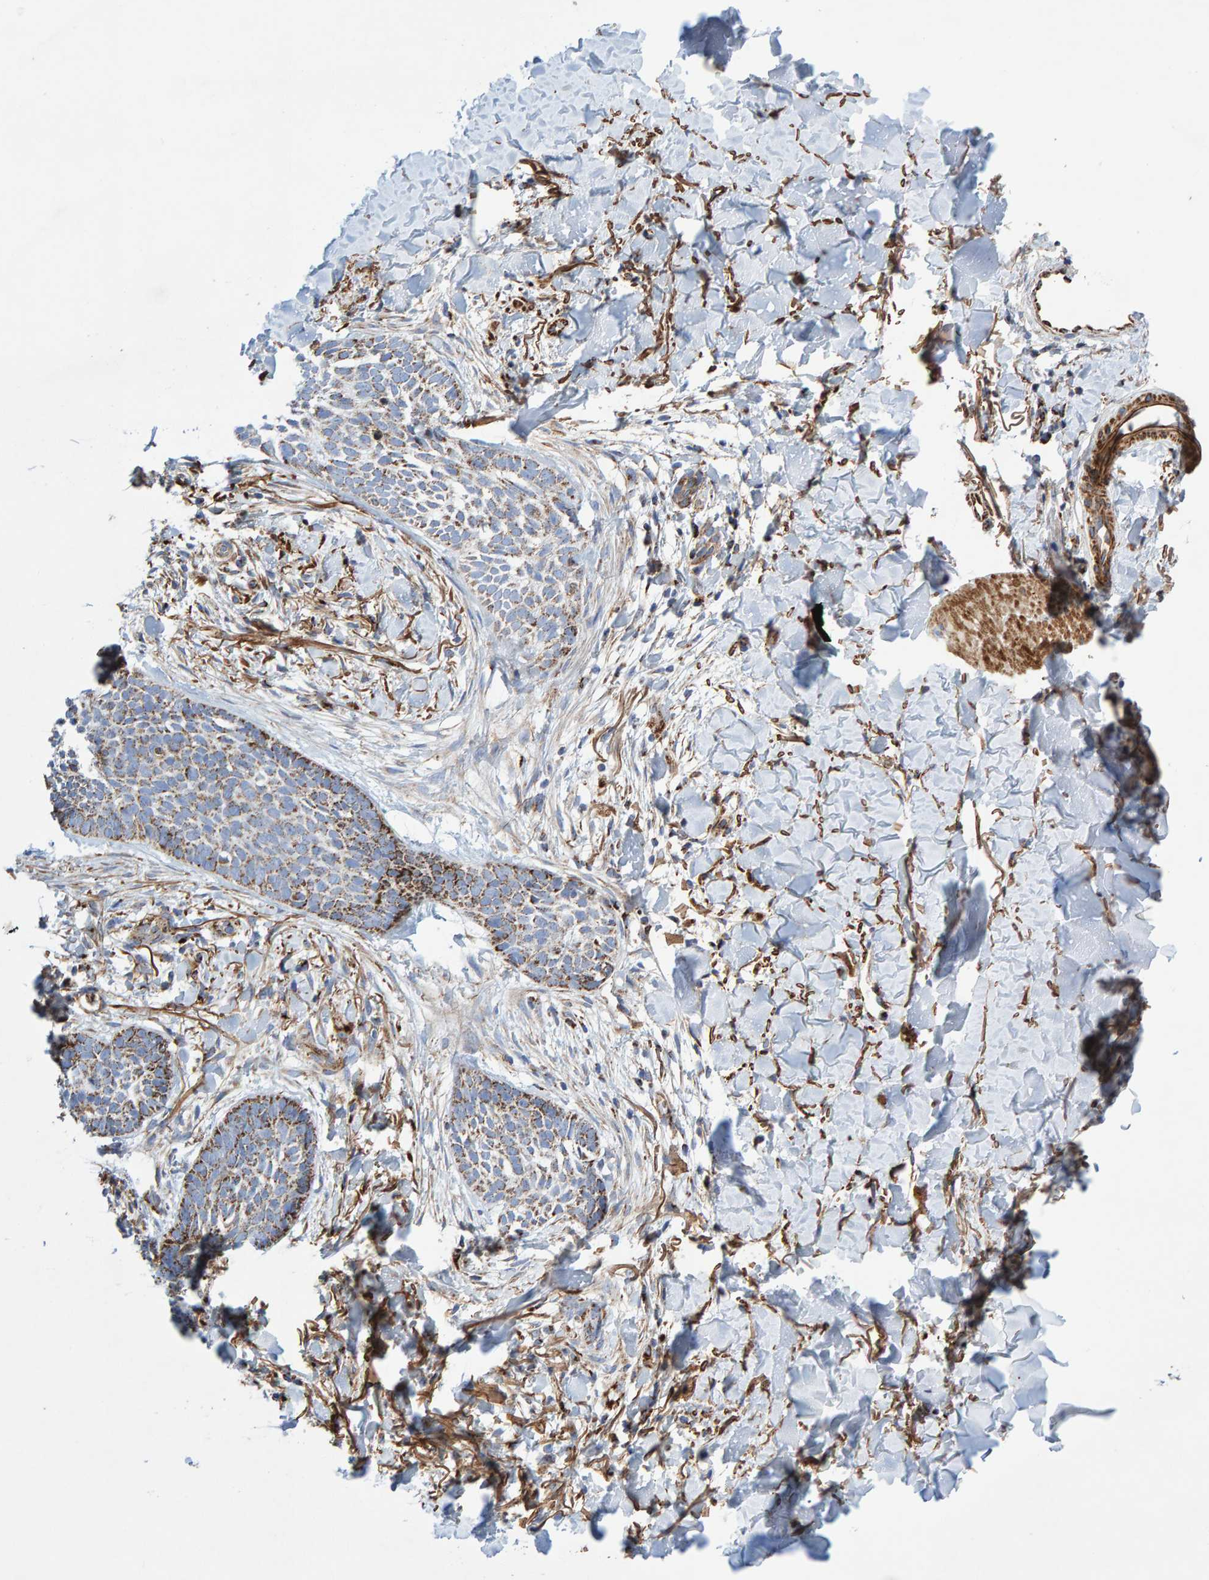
{"staining": {"intensity": "moderate", "quantity": "25%-75%", "location": "cytoplasmic/membranous"}, "tissue": "skin cancer", "cell_type": "Tumor cells", "image_type": "cancer", "snomed": [{"axis": "morphology", "description": "Normal tissue, NOS"}, {"axis": "morphology", "description": "Basal cell carcinoma"}, {"axis": "topography", "description": "Skin"}], "caption": "This micrograph demonstrates IHC staining of basal cell carcinoma (skin), with medium moderate cytoplasmic/membranous staining in about 25%-75% of tumor cells.", "gene": "GGTA1", "patient": {"sex": "male", "age": 67}}